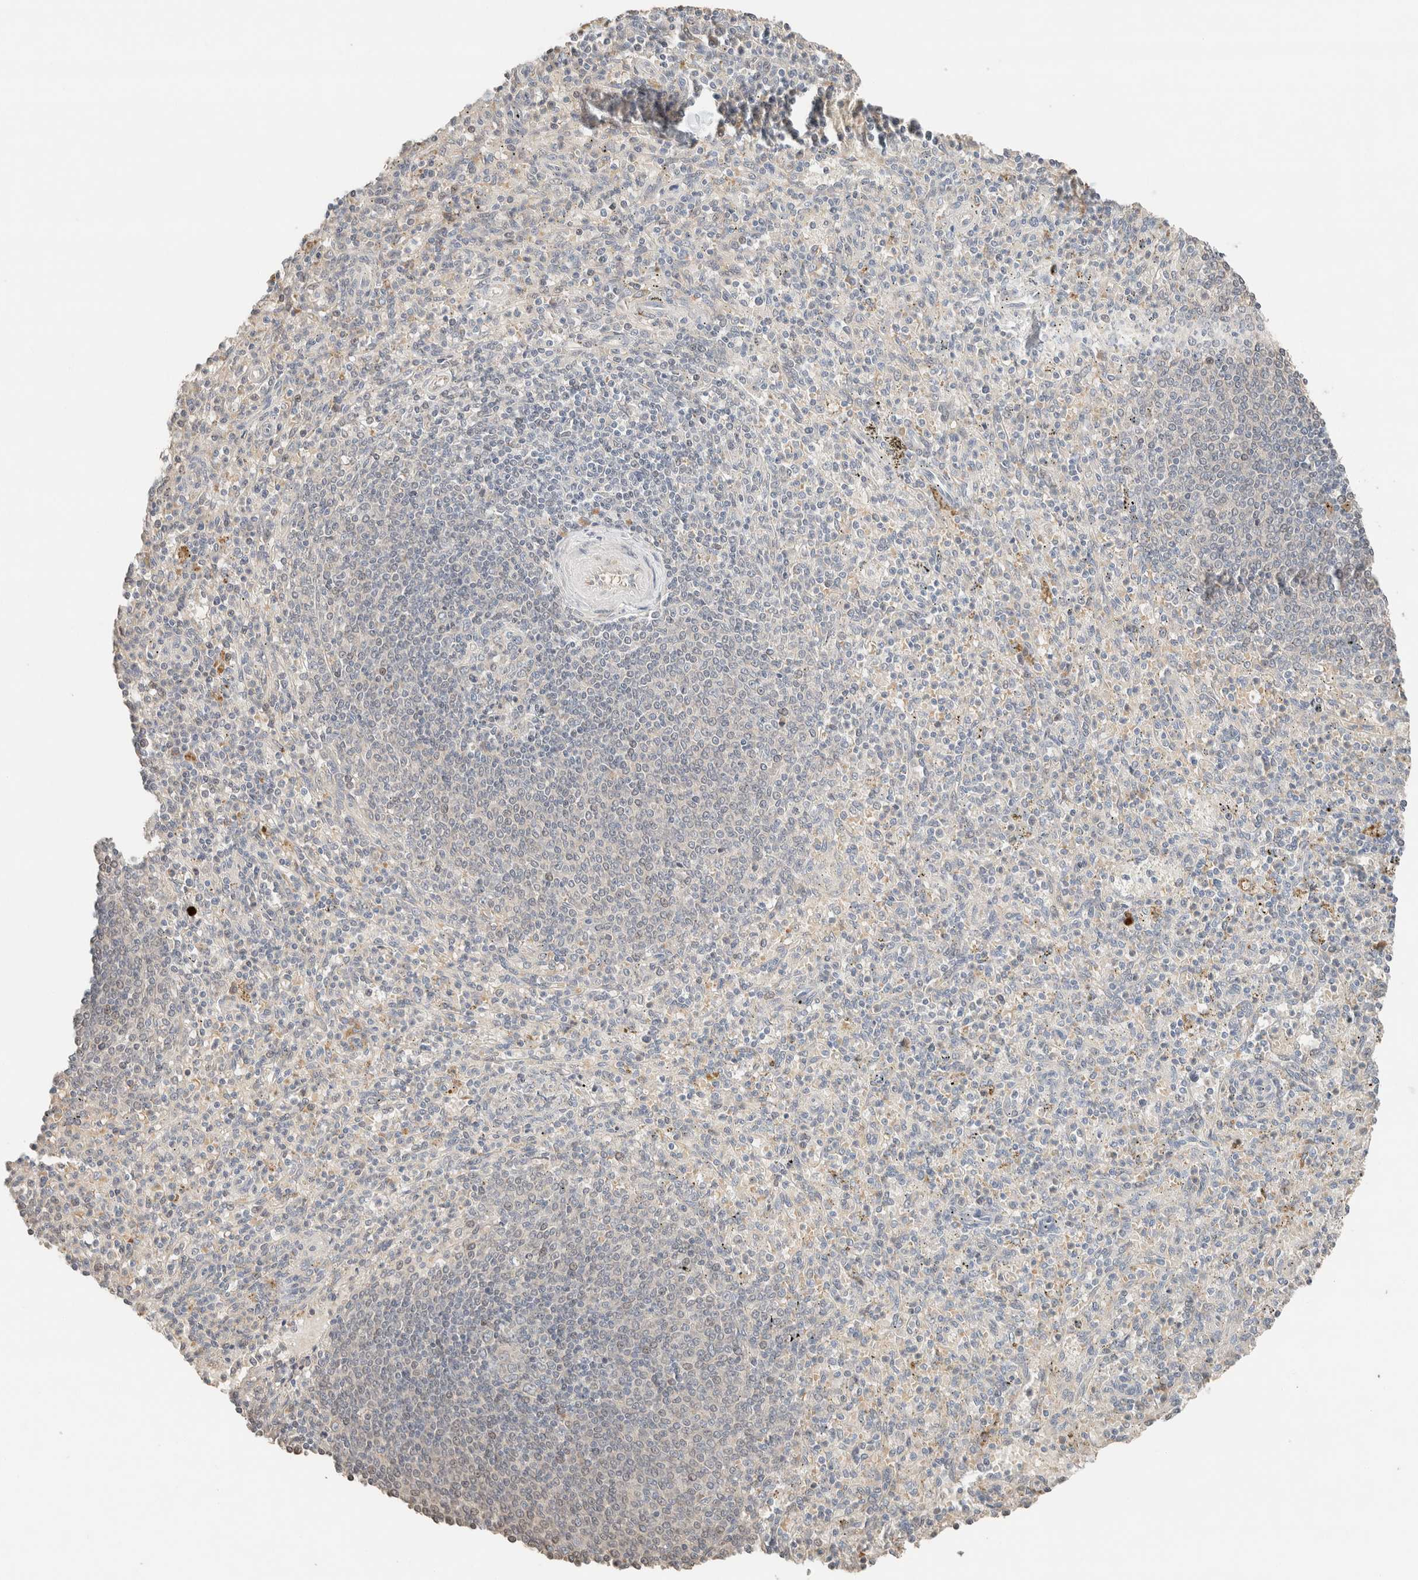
{"staining": {"intensity": "negative", "quantity": "none", "location": "none"}, "tissue": "spleen", "cell_type": "Cells in red pulp", "image_type": "normal", "snomed": [{"axis": "morphology", "description": "Normal tissue, NOS"}, {"axis": "topography", "description": "Spleen"}], "caption": "Cells in red pulp are negative for brown protein staining in normal spleen. (Stains: DAB (3,3'-diaminobenzidine) immunohistochemistry (IHC) with hematoxylin counter stain, Microscopy: brightfield microscopy at high magnification).", "gene": "TUBD1", "patient": {"sex": "male", "age": 72}}